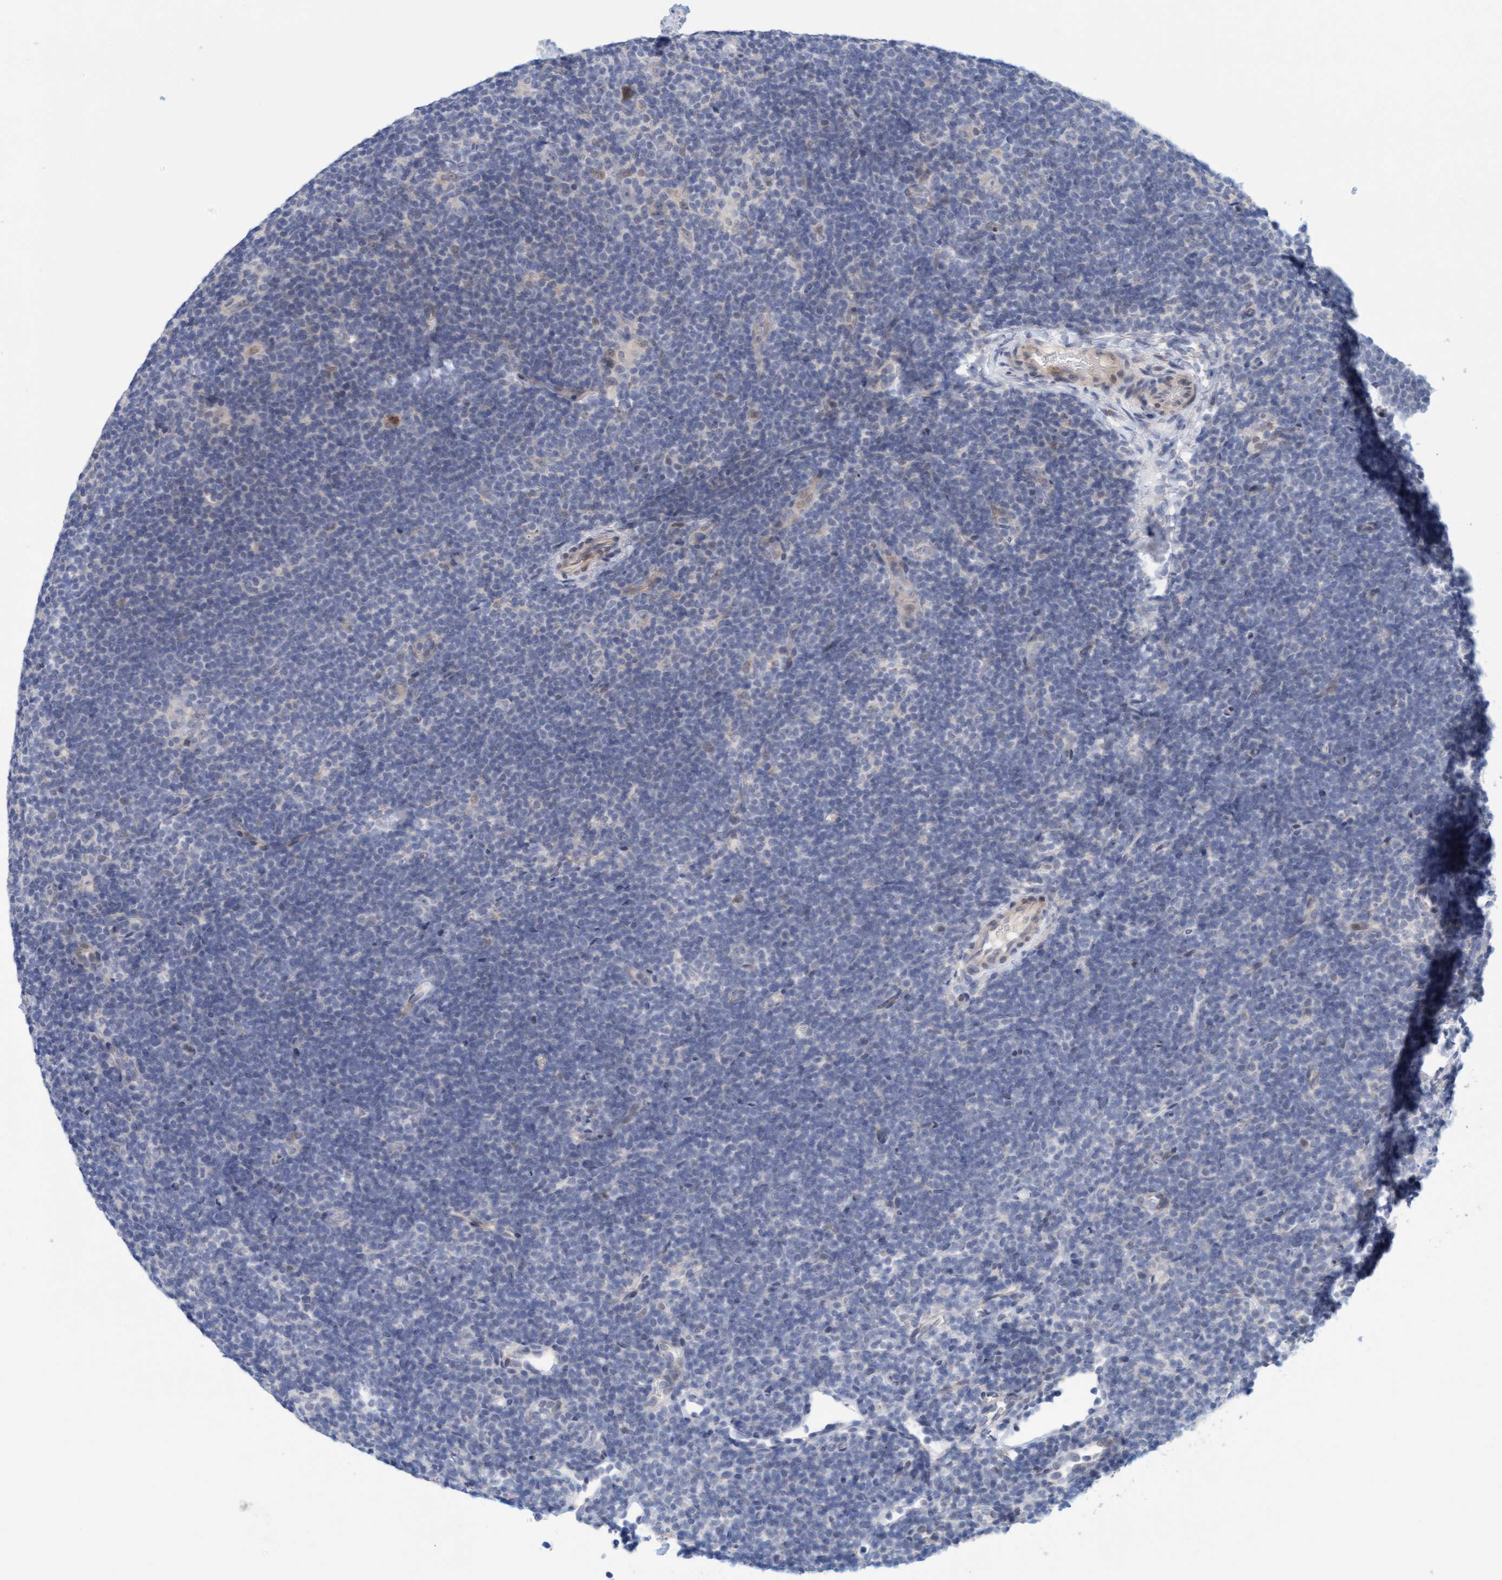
{"staining": {"intensity": "negative", "quantity": "none", "location": "none"}, "tissue": "lymphoma", "cell_type": "Tumor cells", "image_type": "cancer", "snomed": [{"axis": "morphology", "description": "Hodgkin's disease, NOS"}, {"axis": "topography", "description": "Lymph node"}], "caption": "Protein analysis of lymphoma shows no significant staining in tumor cells.", "gene": "ZC3H3", "patient": {"sex": "female", "age": 57}}